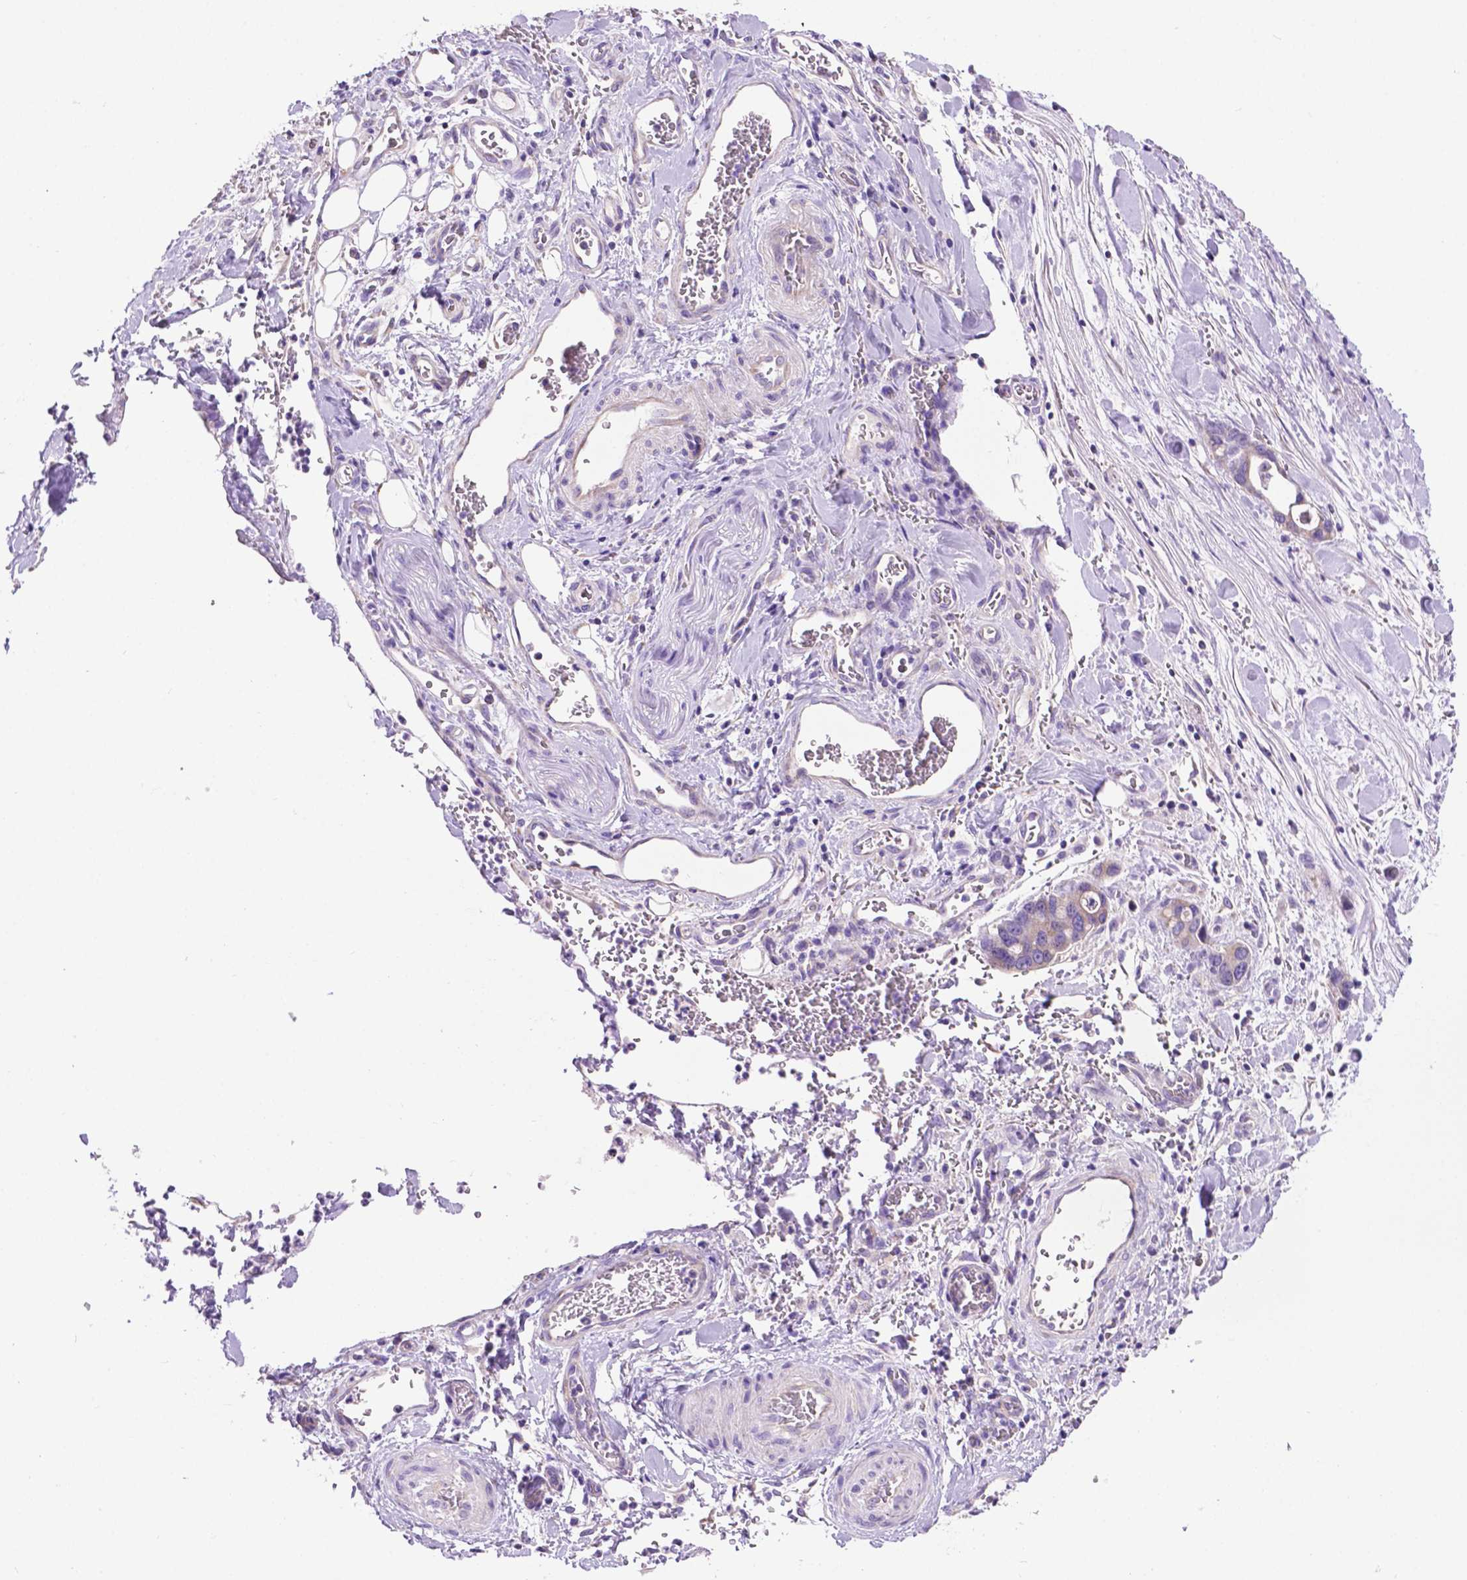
{"staining": {"intensity": "weak", "quantity": ">75%", "location": "cytoplasmic/membranous"}, "tissue": "stomach cancer", "cell_type": "Tumor cells", "image_type": "cancer", "snomed": [{"axis": "morphology", "description": "Normal tissue, NOS"}, {"axis": "morphology", "description": "Adenocarcinoma, NOS"}, {"axis": "topography", "description": "Esophagus"}, {"axis": "topography", "description": "Stomach, upper"}], "caption": "Stomach adenocarcinoma stained with immunohistochemistry shows weak cytoplasmic/membranous positivity in about >75% of tumor cells.", "gene": "PHYHIP", "patient": {"sex": "male", "age": 74}}